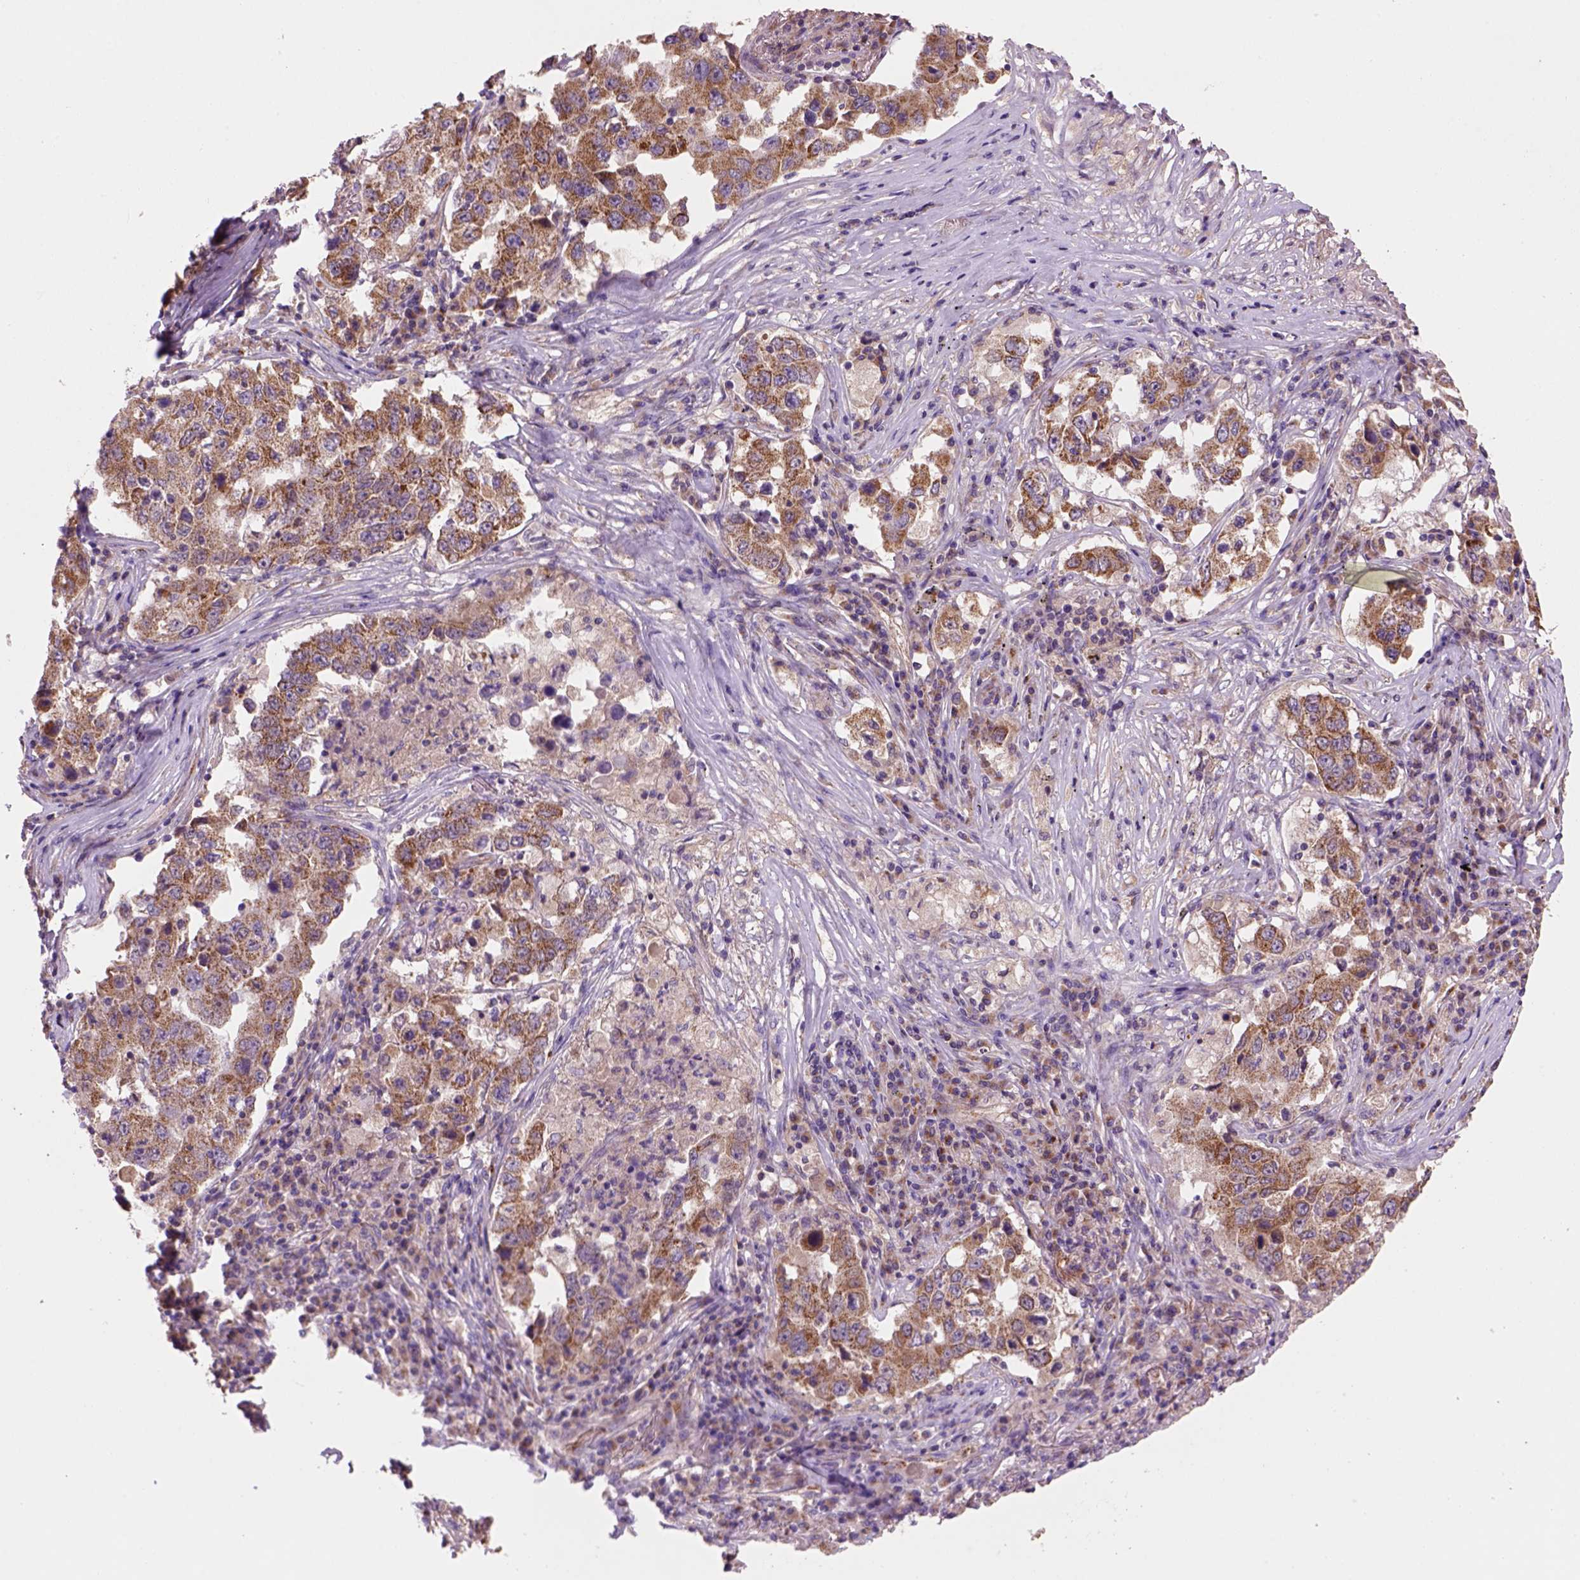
{"staining": {"intensity": "moderate", "quantity": "25%-75%", "location": "cytoplasmic/membranous"}, "tissue": "lung cancer", "cell_type": "Tumor cells", "image_type": "cancer", "snomed": [{"axis": "morphology", "description": "Adenocarcinoma, NOS"}, {"axis": "topography", "description": "Lung"}], "caption": "Moderate cytoplasmic/membranous protein staining is present in approximately 25%-75% of tumor cells in adenocarcinoma (lung). (DAB (3,3'-diaminobenzidine) IHC with brightfield microscopy, high magnification).", "gene": "WARS2", "patient": {"sex": "male", "age": 73}}